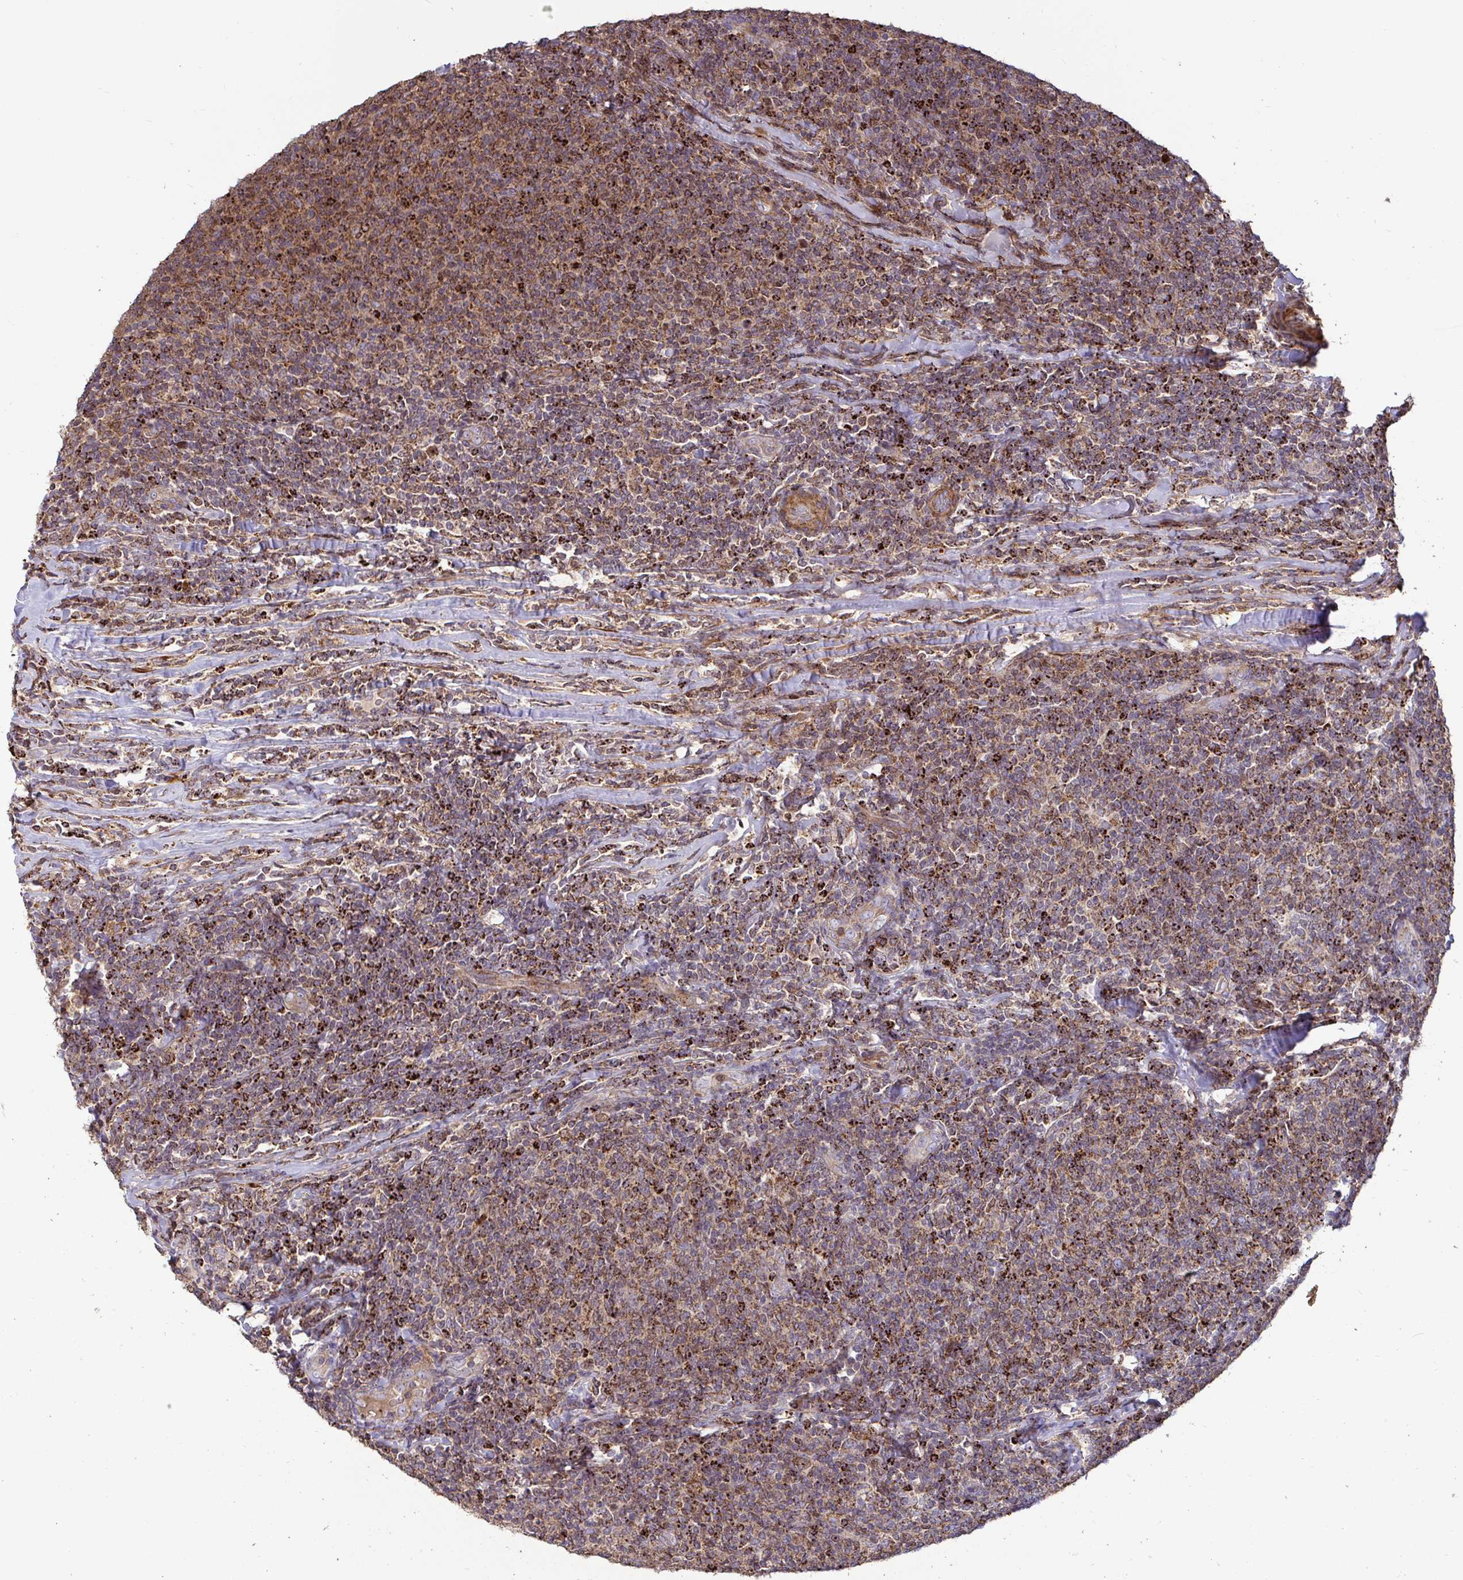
{"staining": {"intensity": "moderate", "quantity": ">75%", "location": "cytoplasmic/membranous"}, "tissue": "lymphoma", "cell_type": "Tumor cells", "image_type": "cancer", "snomed": [{"axis": "morphology", "description": "Malignant lymphoma, non-Hodgkin's type, Low grade"}, {"axis": "topography", "description": "Lymph node"}], "caption": "Immunohistochemistry (IHC) staining of malignant lymphoma, non-Hodgkin's type (low-grade), which reveals medium levels of moderate cytoplasmic/membranous expression in about >75% of tumor cells indicating moderate cytoplasmic/membranous protein expression. The staining was performed using DAB (brown) for protein detection and nuclei were counterstained in hematoxylin (blue).", "gene": "SPRY1", "patient": {"sex": "male", "age": 52}}